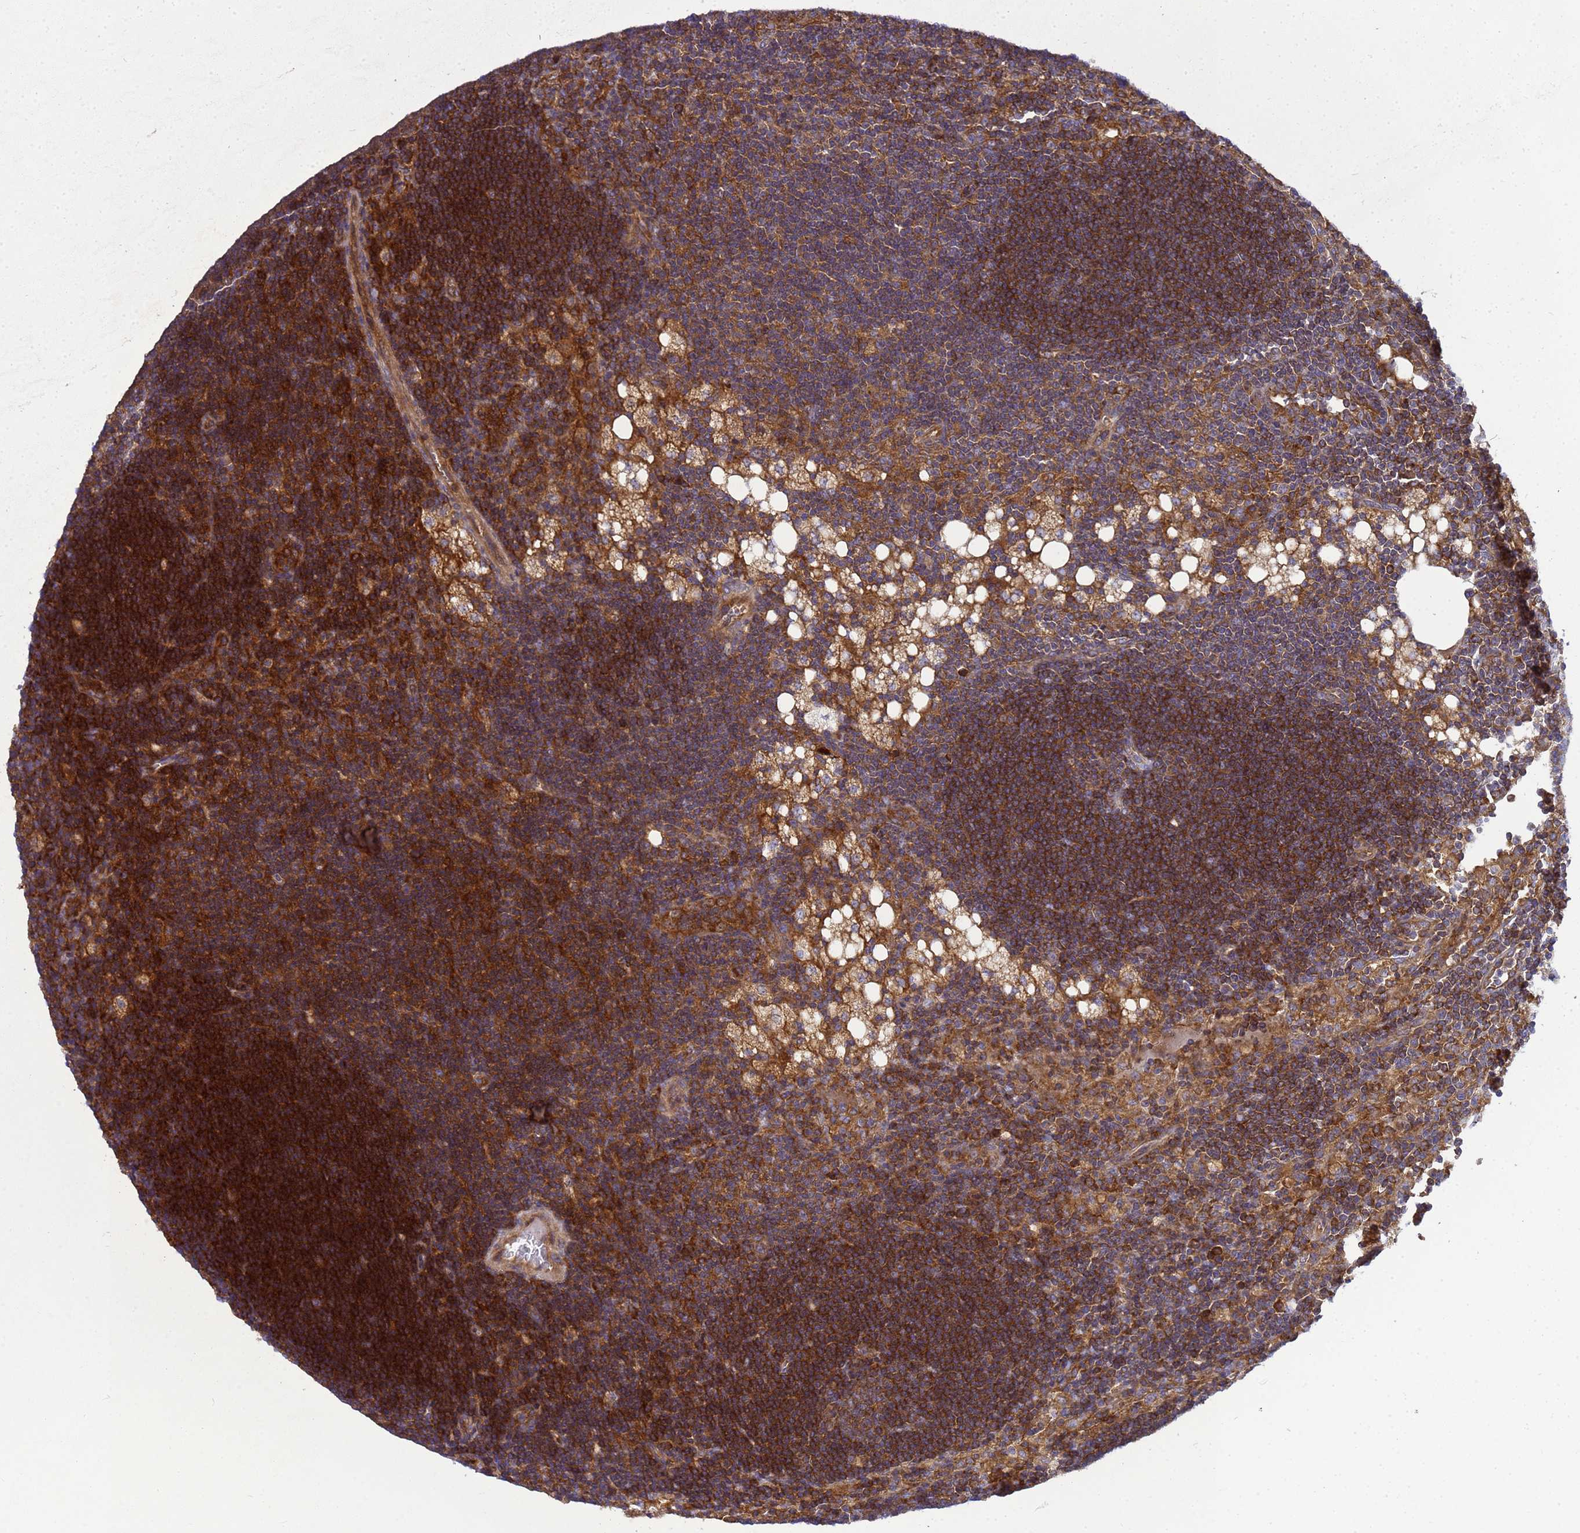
{"staining": {"intensity": "weak", "quantity": "25%-75%", "location": "cytoplasmic/membranous"}, "tissue": "lymph node", "cell_type": "Germinal center cells", "image_type": "normal", "snomed": [{"axis": "morphology", "description": "Normal tissue, NOS"}, {"axis": "topography", "description": "Lymph node"}], "caption": "Immunohistochemical staining of benign human lymph node reveals 25%-75% levels of weak cytoplasmic/membranous protein expression in about 25%-75% of germinal center cells. The staining was performed using DAB (3,3'-diaminobenzidine), with brown indicating positive protein expression. Nuclei are stained blue with hematoxylin.", "gene": "BECN1", "patient": {"sex": "male", "age": 24}}